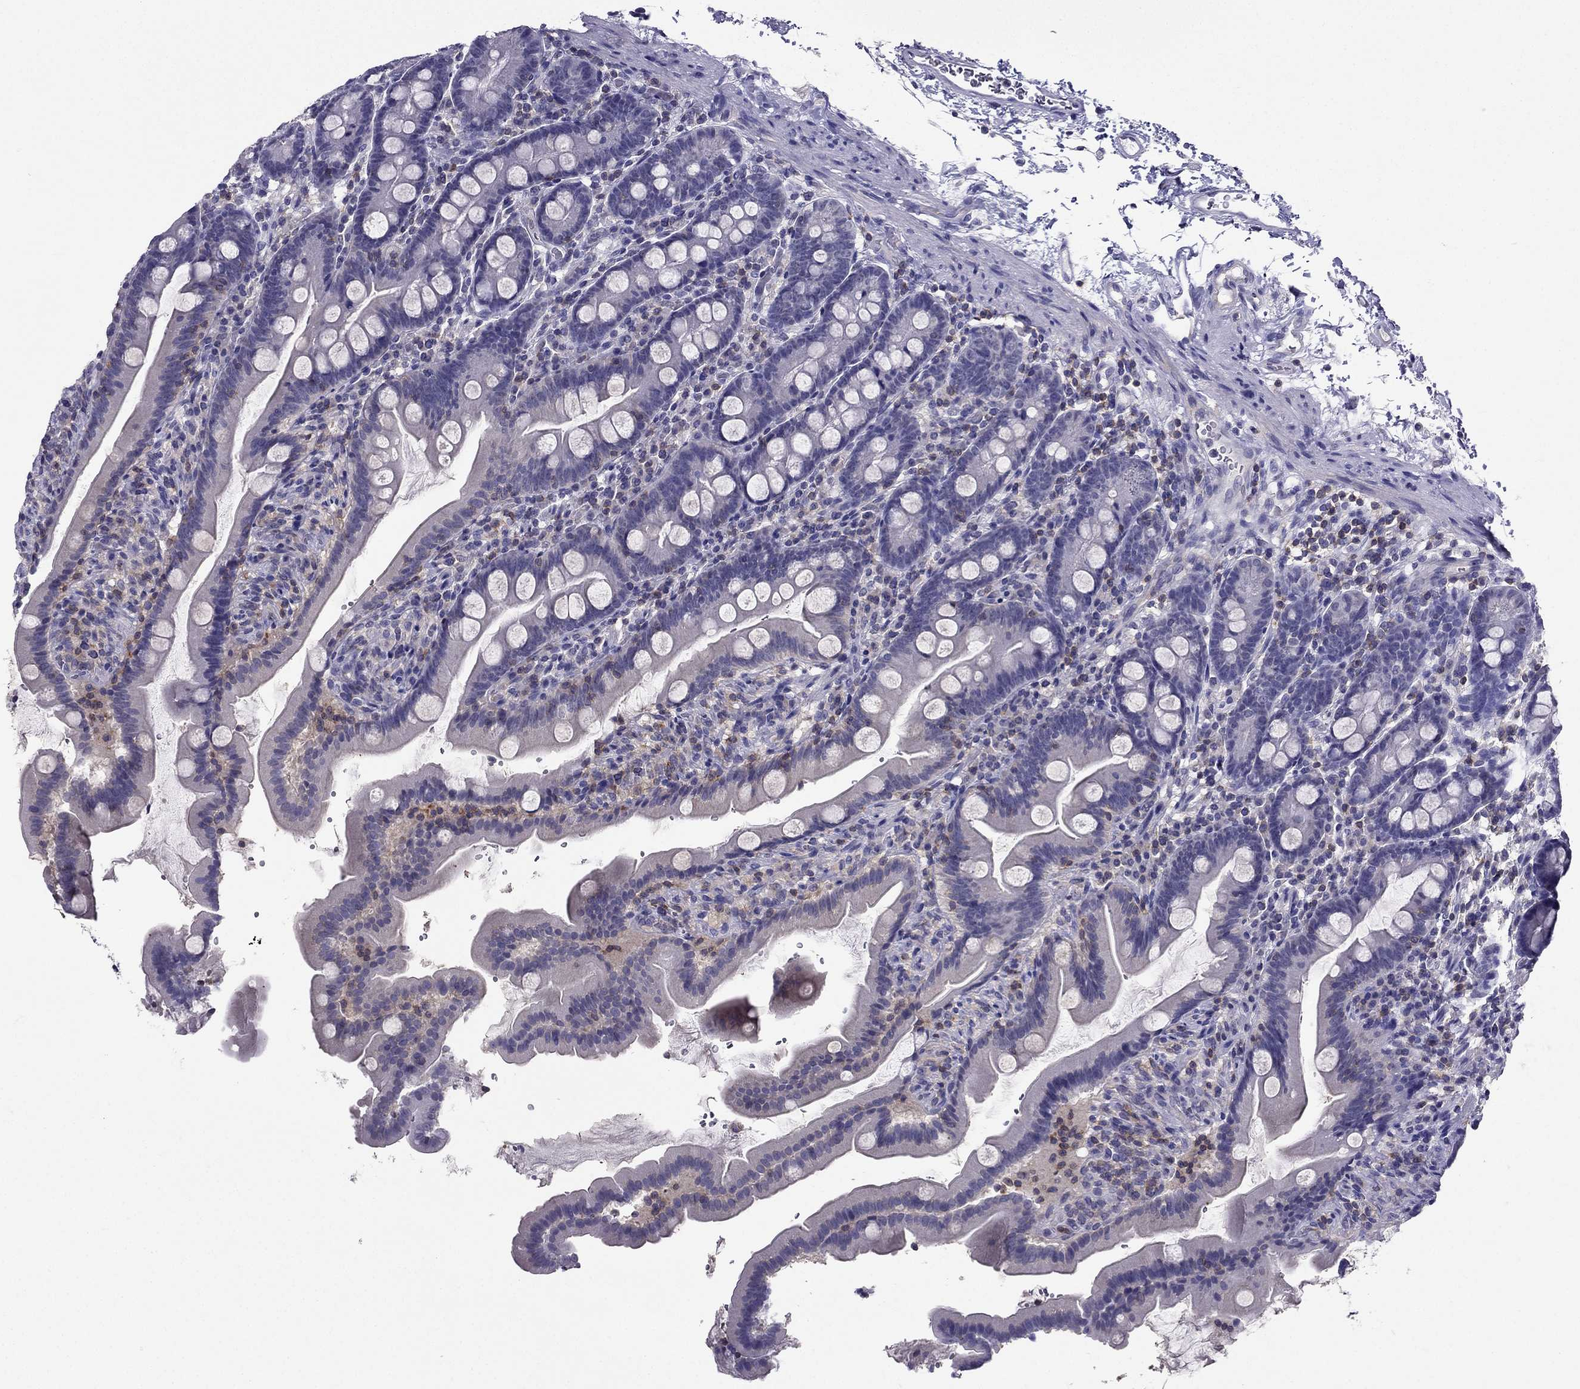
{"staining": {"intensity": "negative", "quantity": "none", "location": "none"}, "tissue": "small intestine", "cell_type": "Glandular cells", "image_type": "normal", "snomed": [{"axis": "morphology", "description": "Normal tissue, NOS"}, {"axis": "topography", "description": "Small intestine"}], "caption": "IHC image of unremarkable small intestine: small intestine stained with DAB exhibits no significant protein positivity in glandular cells.", "gene": "AAK1", "patient": {"sex": "female", "age": 44}}